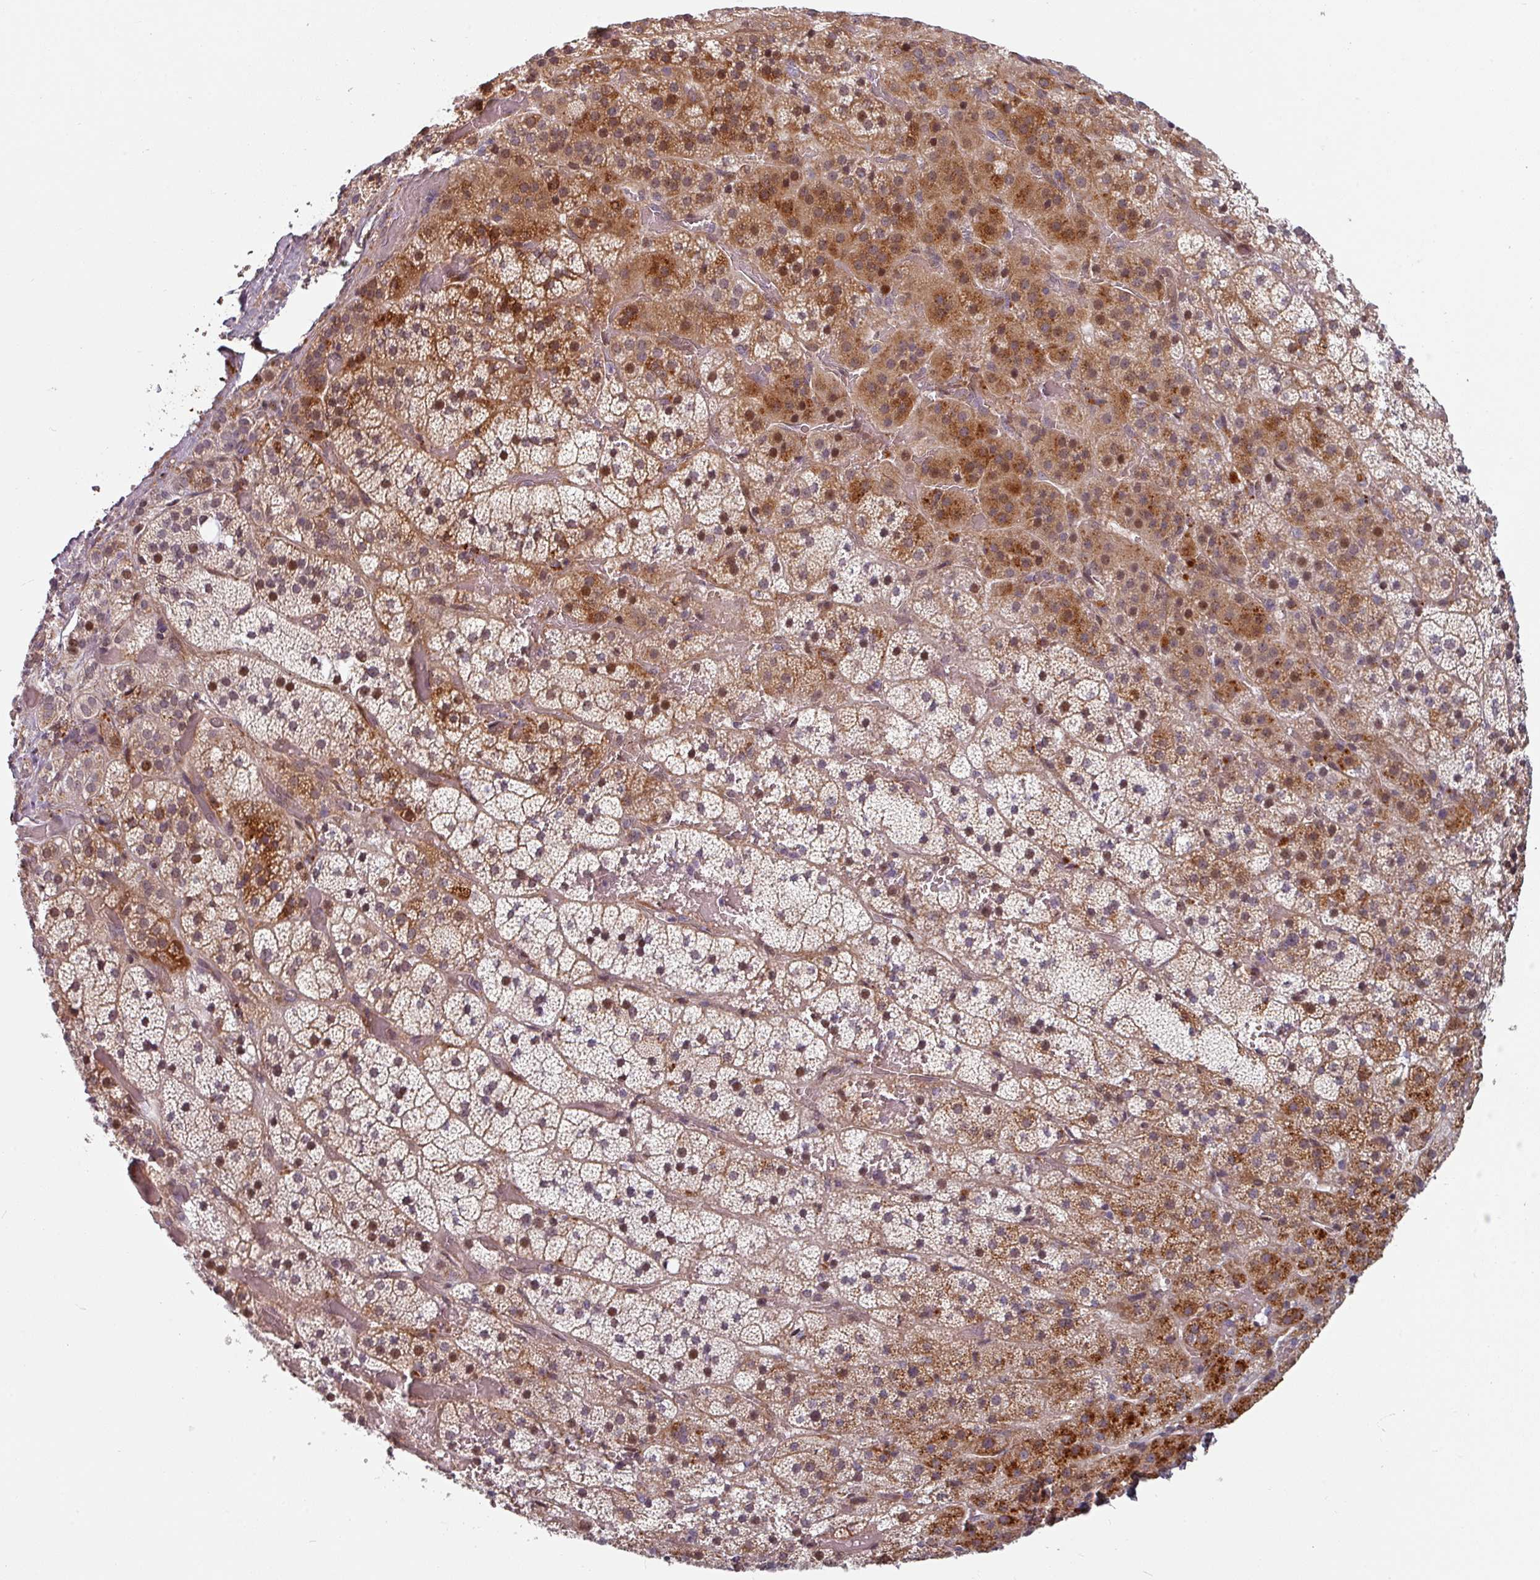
{"staining": {"intensity": "moderate", "quantity": ">75%", "location": "cytoplasmic/membranous,nuclear"}, "tissue": "adrenal gland", "cell_type": "Glandular cells", "image_type": "normal", "snomed": [{"axis": "morphology", "description": "Normal tissue, NOS"}, {"axis": "topography", "description": "Adrenal gland"}], "caption": "This image displays benign adrenal gland stained with immunohistochemistry to label a protein in brown. The cytoplasmic/membranous,nuclear of glandular cells show moderate positivity for the protein. Nuclei are counter-stained blue.", "gene": "CYB5RL", "patient": {"sex": "male", "age": 57}}